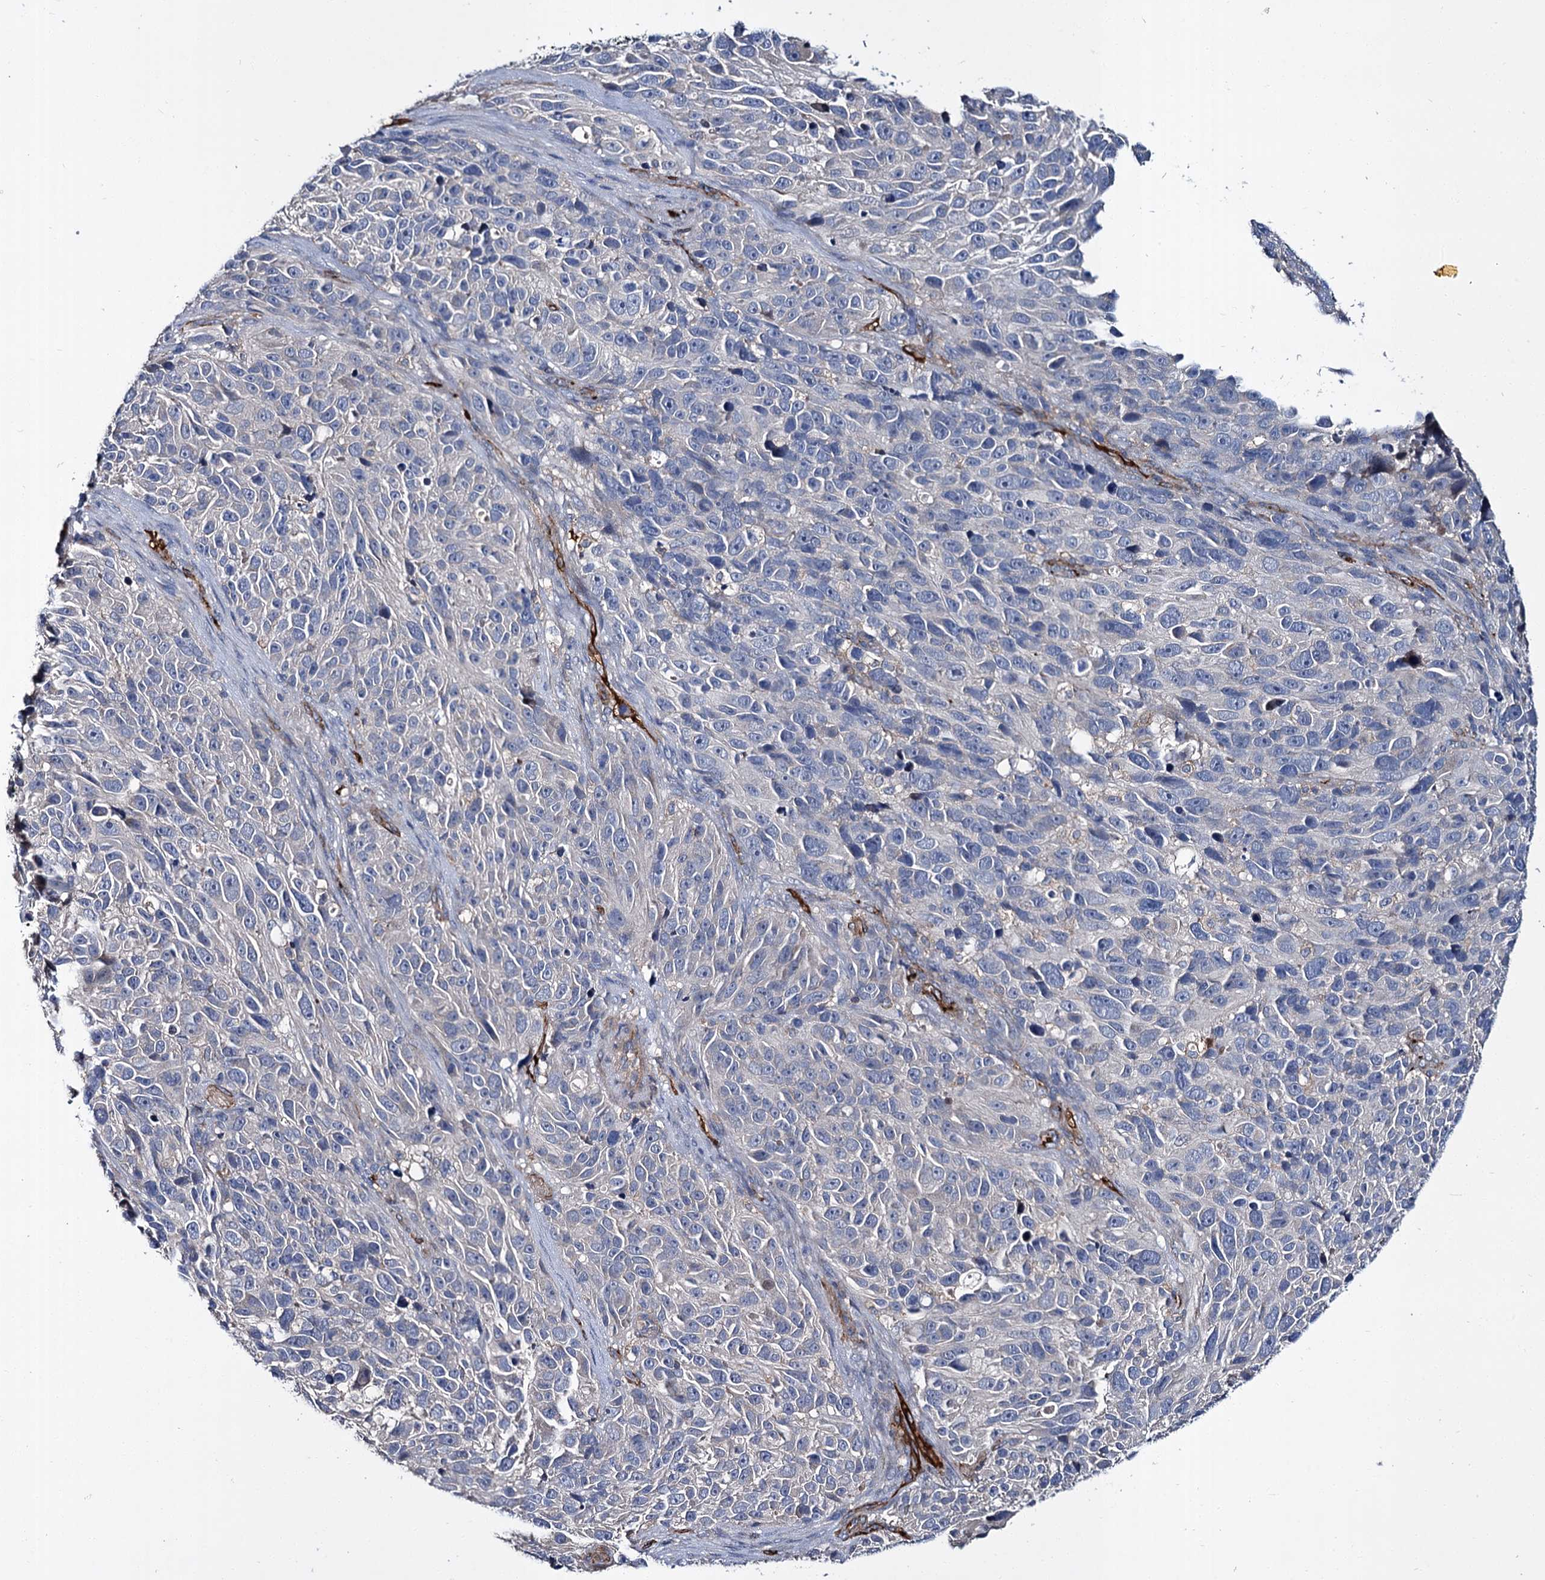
{"staining": {"intensity": "negative", "quantity": "none", "location": "none"}, "tissue": "melanoma", "cell_type": "Tumor cells", "image_type": "cancer", "snomed": [{"axis": "morphology", "description": "Malignant melanoma, NOS"}, {"axis": "topography", "description": "Skin"}], "caption": "Immunohistochemistry image of neoplastic tissue: human melanoma stained with DAB demonstrates no significant protein expression in tumor cells.", "gene": "CACNA1C", "patient": {"sex": "male", "age": 84}}